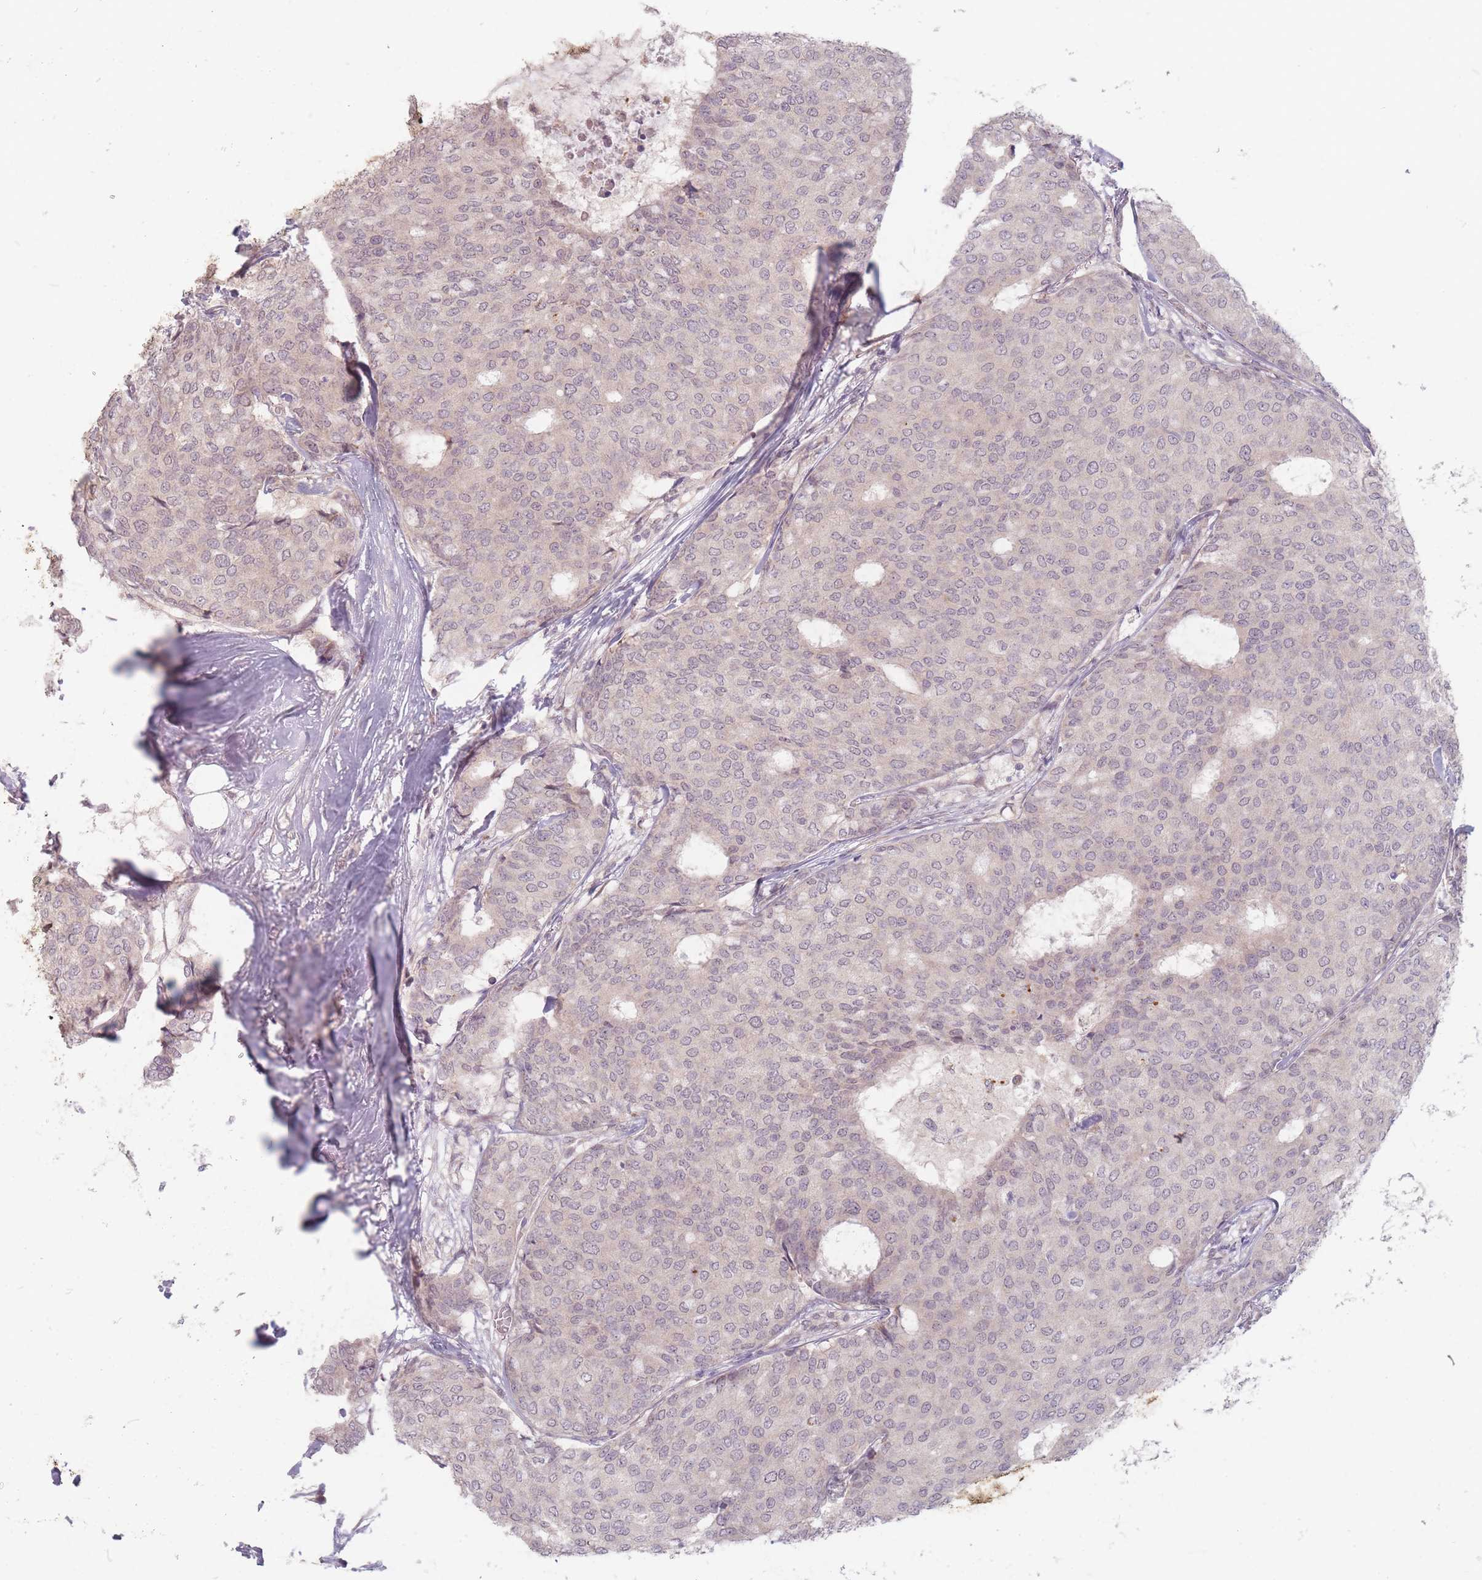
{"staining": {"intensity": "weak", "quantity": "25%-75%", "location": "nuclear"}, "tissue": "breast cancer", "cell_type": "Tumor cells", "image_type": "cancer", "snomed": [{"axis": "morphology", "description": "Duct carcinoma"}, {"axis": "topography", "description": "Breast"}], "caption": "Immunohistochemical staining of breast infiltrating ductal carcinoma exhibits weak nuclear protein staining in approximately 25%-75% of tumor cells.", "gene": "GABRA6", "patient": {"sex": "female", "age": 75}}